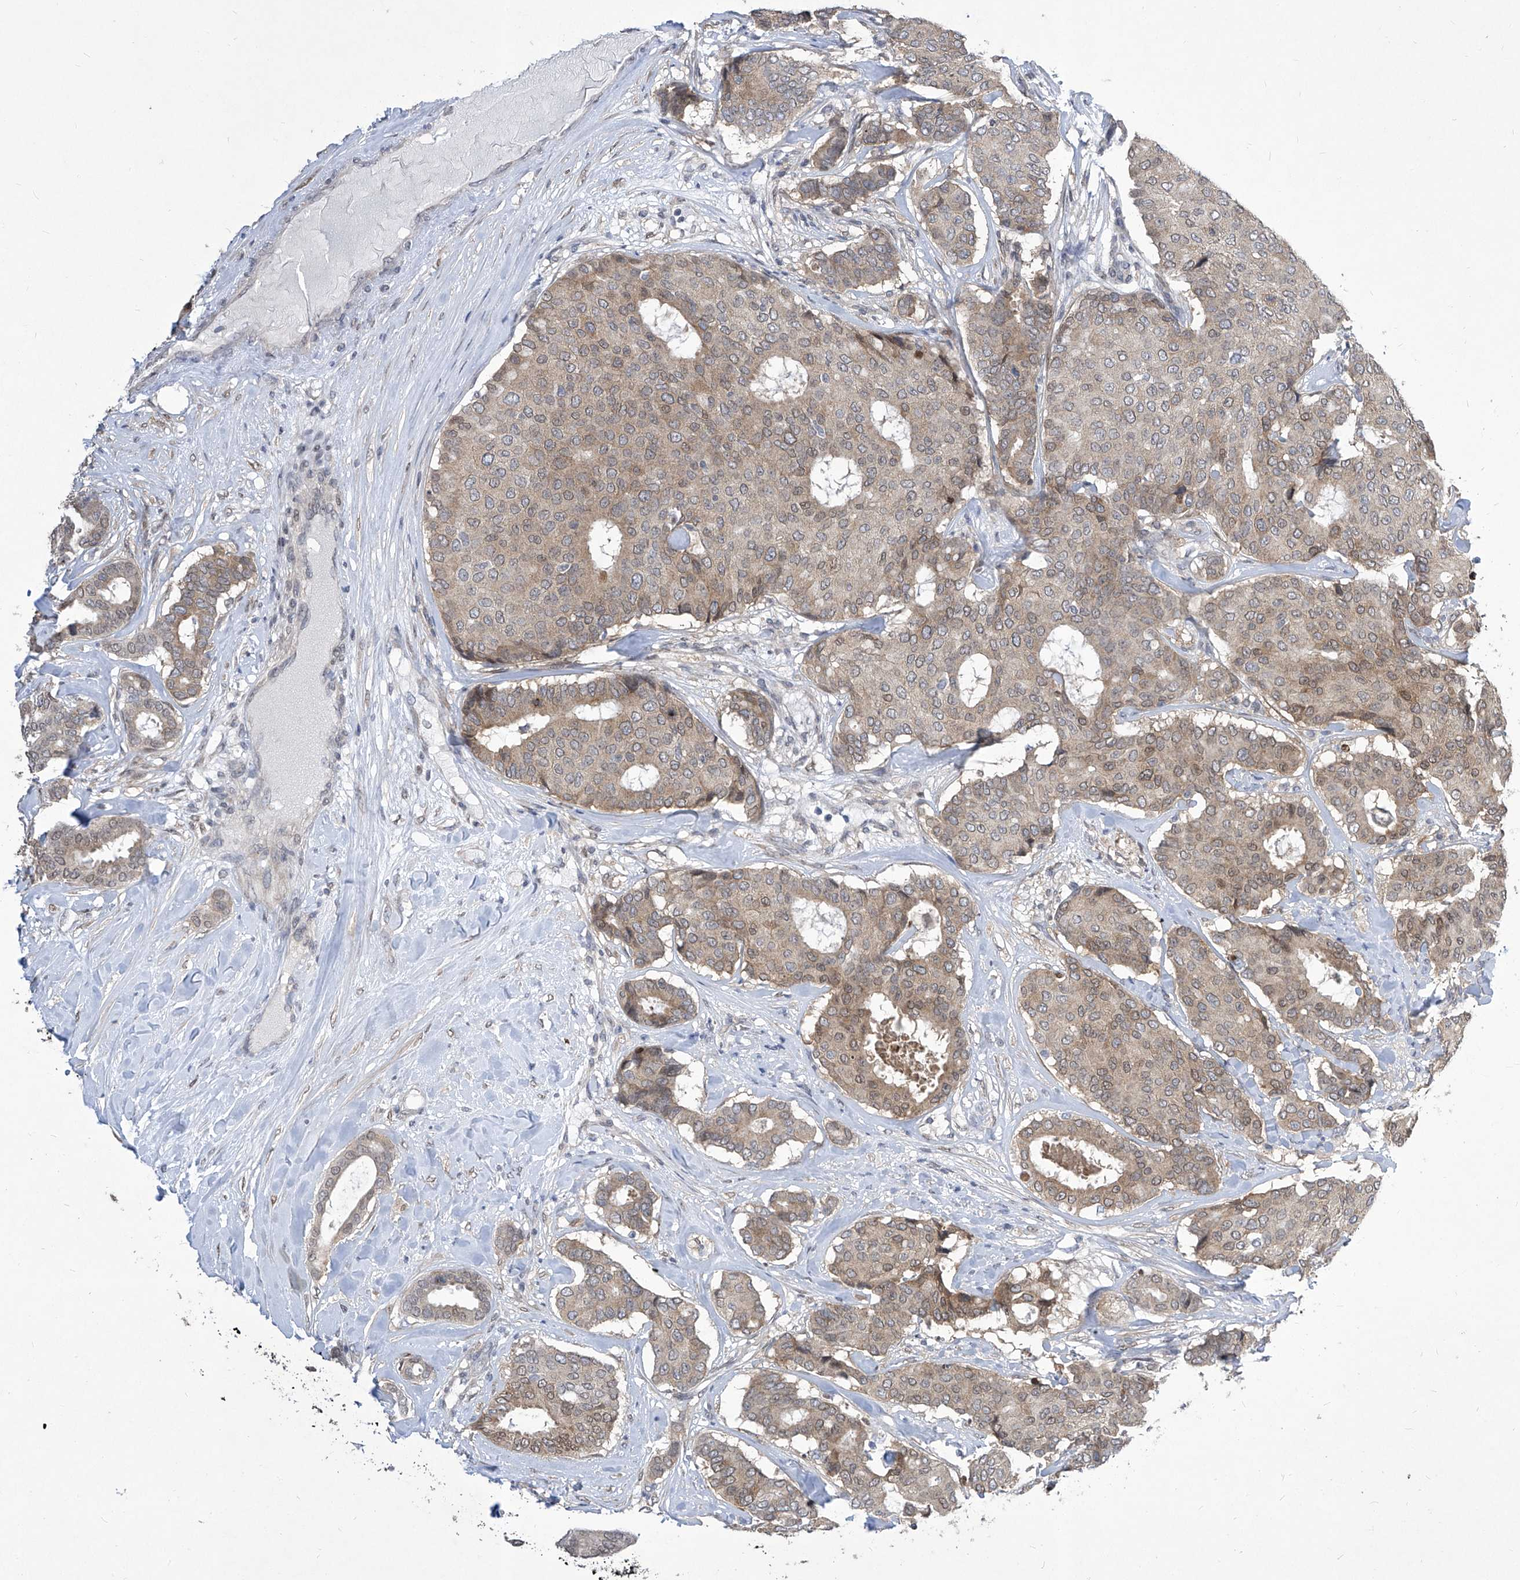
{"staining": {"intensity": "weak", "quantity": ">75%", "location": "cytoplasmic/membranous,nuclear"}, "tissue": "breast cancer", "cell_type": "Tumor cells", "image_type": "cancer", "snomed": [{"axis": "morphology", "description": "Duct carcinoma"}, {"axis": "topography", "description": "Breast"}], "caption": "This is a micrograph of IHC staining of breast cancer, which shows weak staining in the cytoplasmic/membranous and nuclear of tumor cells.", "gene": "CETN2", "patient": {"sex": "female", "age": 75}}